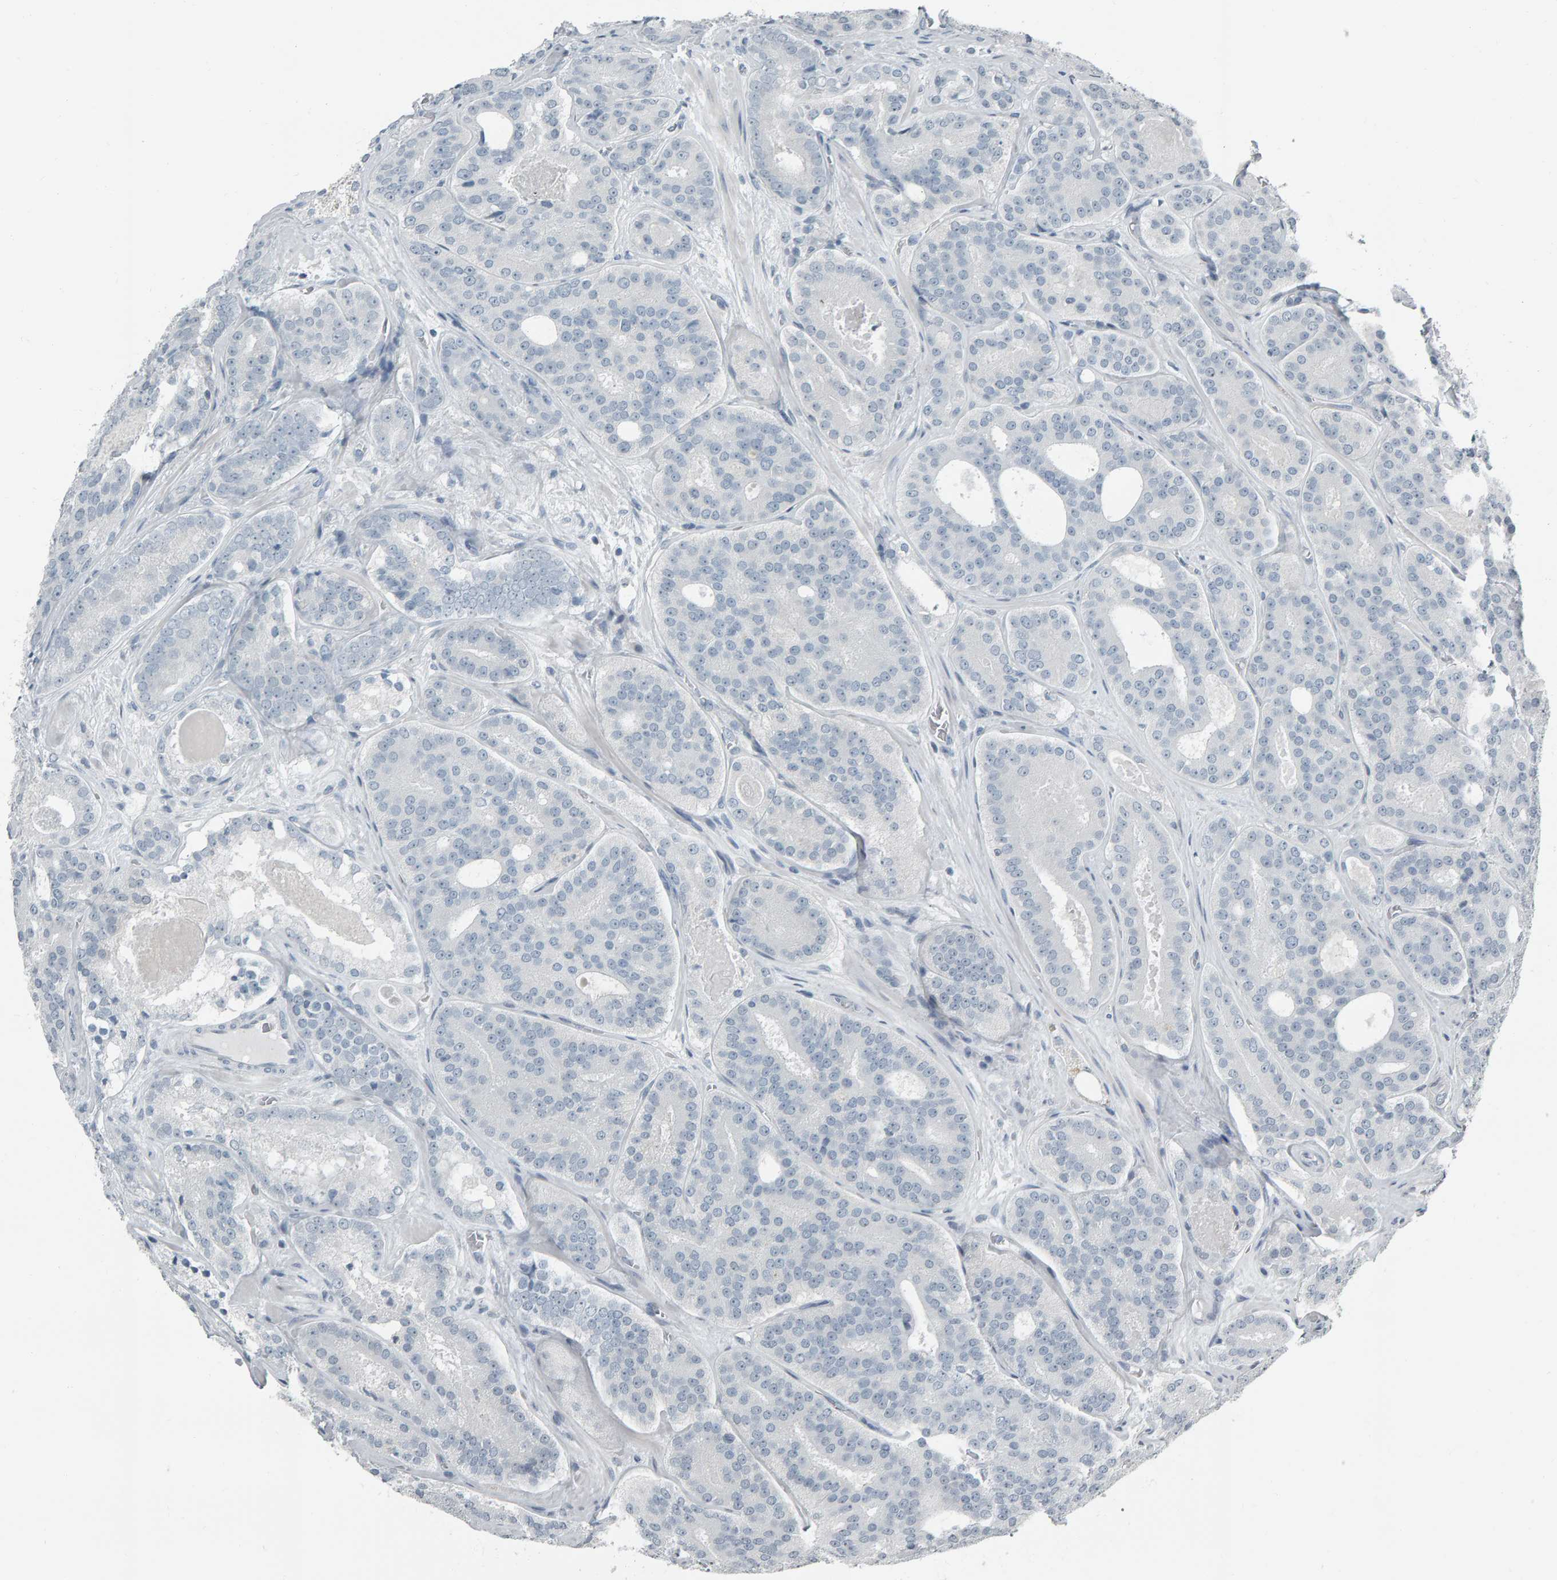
{"staining": {"intensity": "negative", "quantity": "none", "location": "none"}, "tissue": "prostate cancer", "cell_type": "Tumor cells", "image_type": "cancer", "snomed": [{"axis": "morphology", "description": "Adenocarcinoma, High grade"}, {"axis": "topography", "description": "Prostate"}], "caption": "Tumor cells show no significant staining in prostate cancer.", "gene": "PYY", "patient": {"sex": "male", "age": 60}}